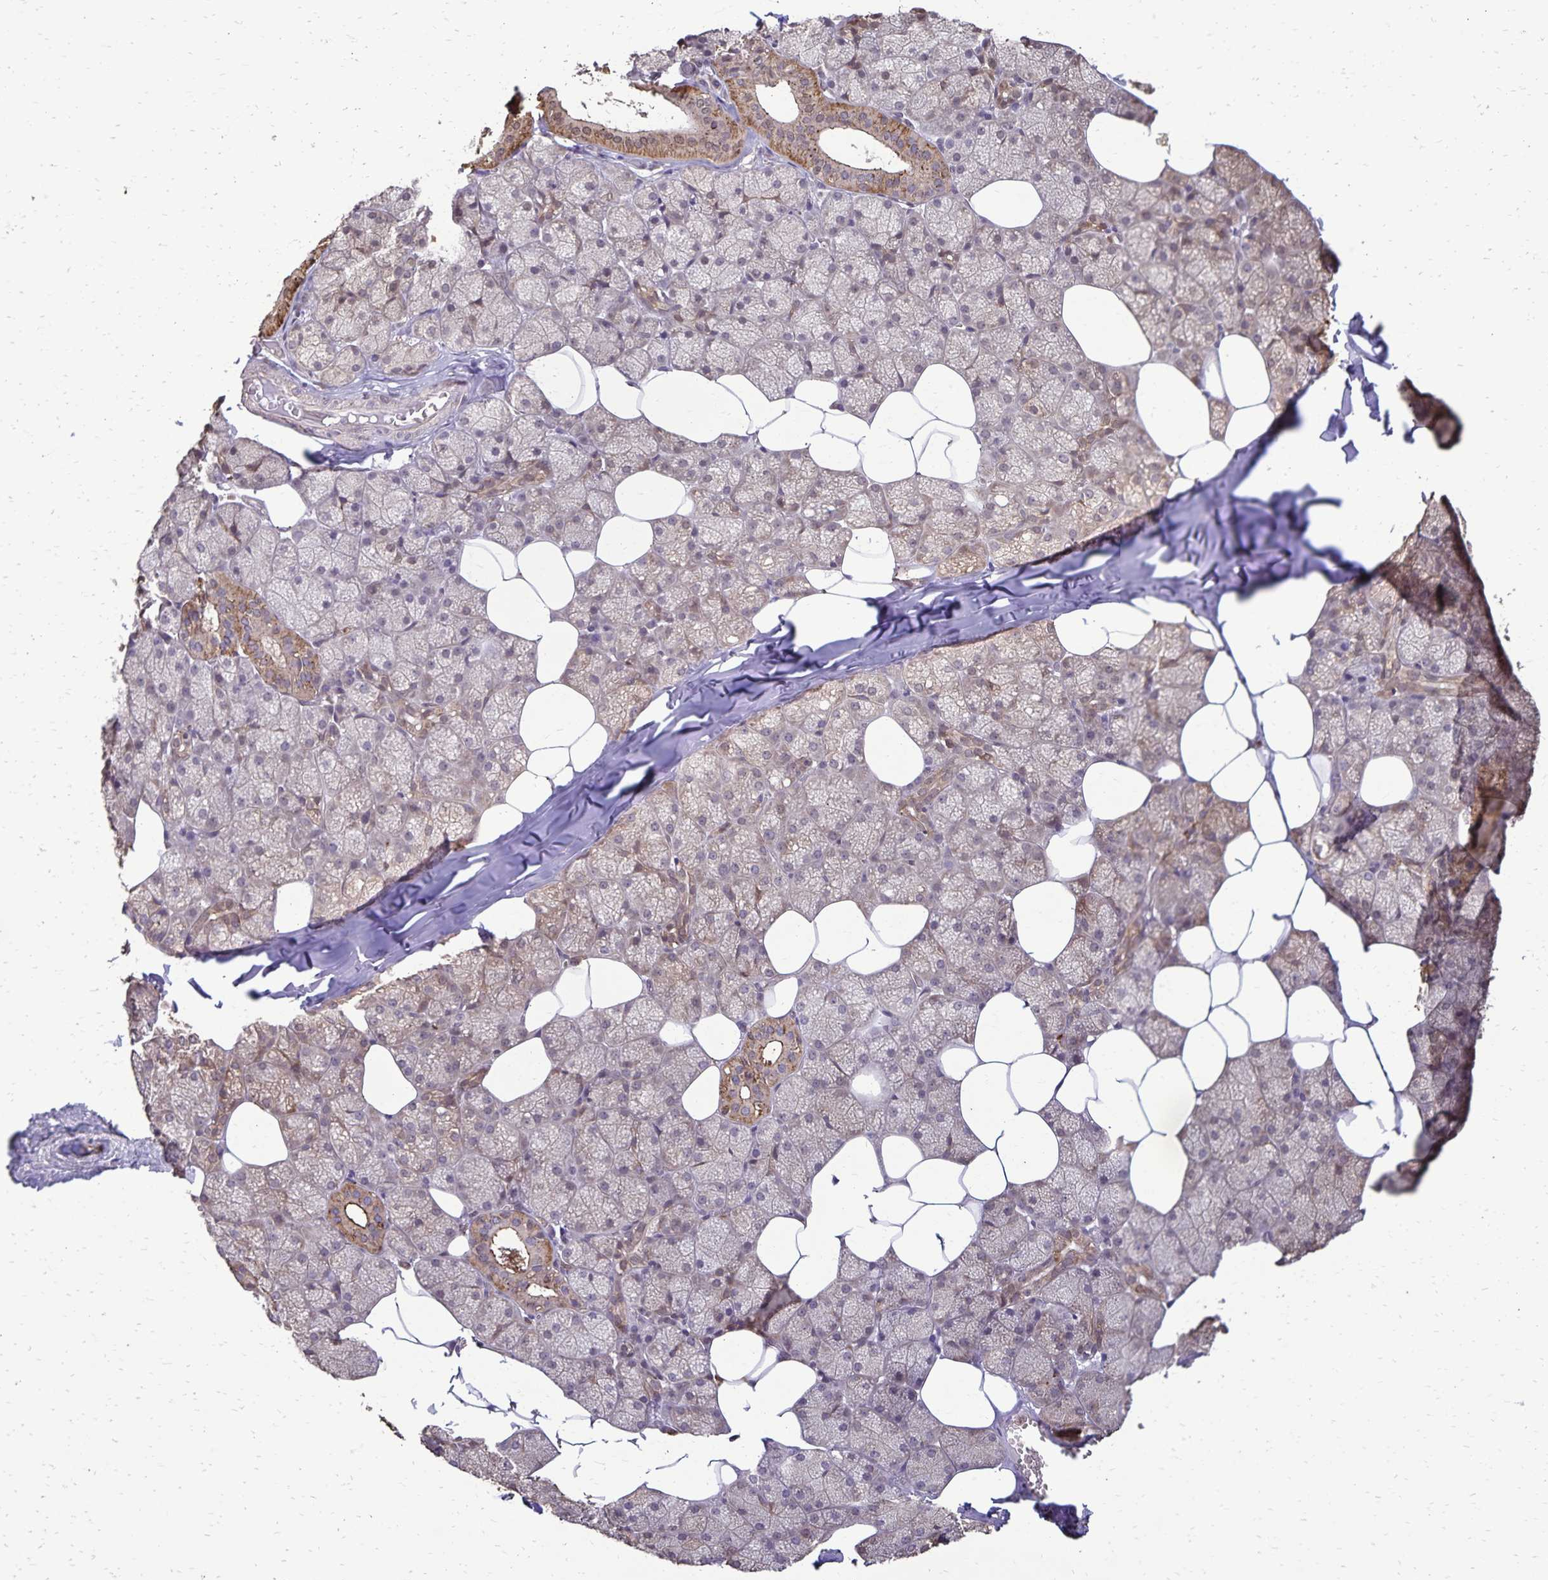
{"staining": {"intensity": "moderate", "quantity": "25%-75%", "location": "cytoplasmic/membranous"}, "tissue": "salivary gland", "cell_type": "Glandular cells", "image_type": "normal", "snomed": [{"axis": "morphology", "description": "Normal tissue, NOS"}, {"axis": "topography", "description": "Salivary gland"}, {"axis": "topography", "description": "Peripheral nerve tissue"}], "caption": "Benign salivary gland was stained to show a protein in brown. There is medium levels of moderate cytoplasmic/membranous positivity in about 25%-75% of glandular cells. Using DAB (3,3'-diaminobenzidine) (brown) and hematoxylin (blue) stains, captured at high magnification using brightfield microscopy.", "gene": "CHMP1B", "patient": {"sex": "male", "age": 38}}